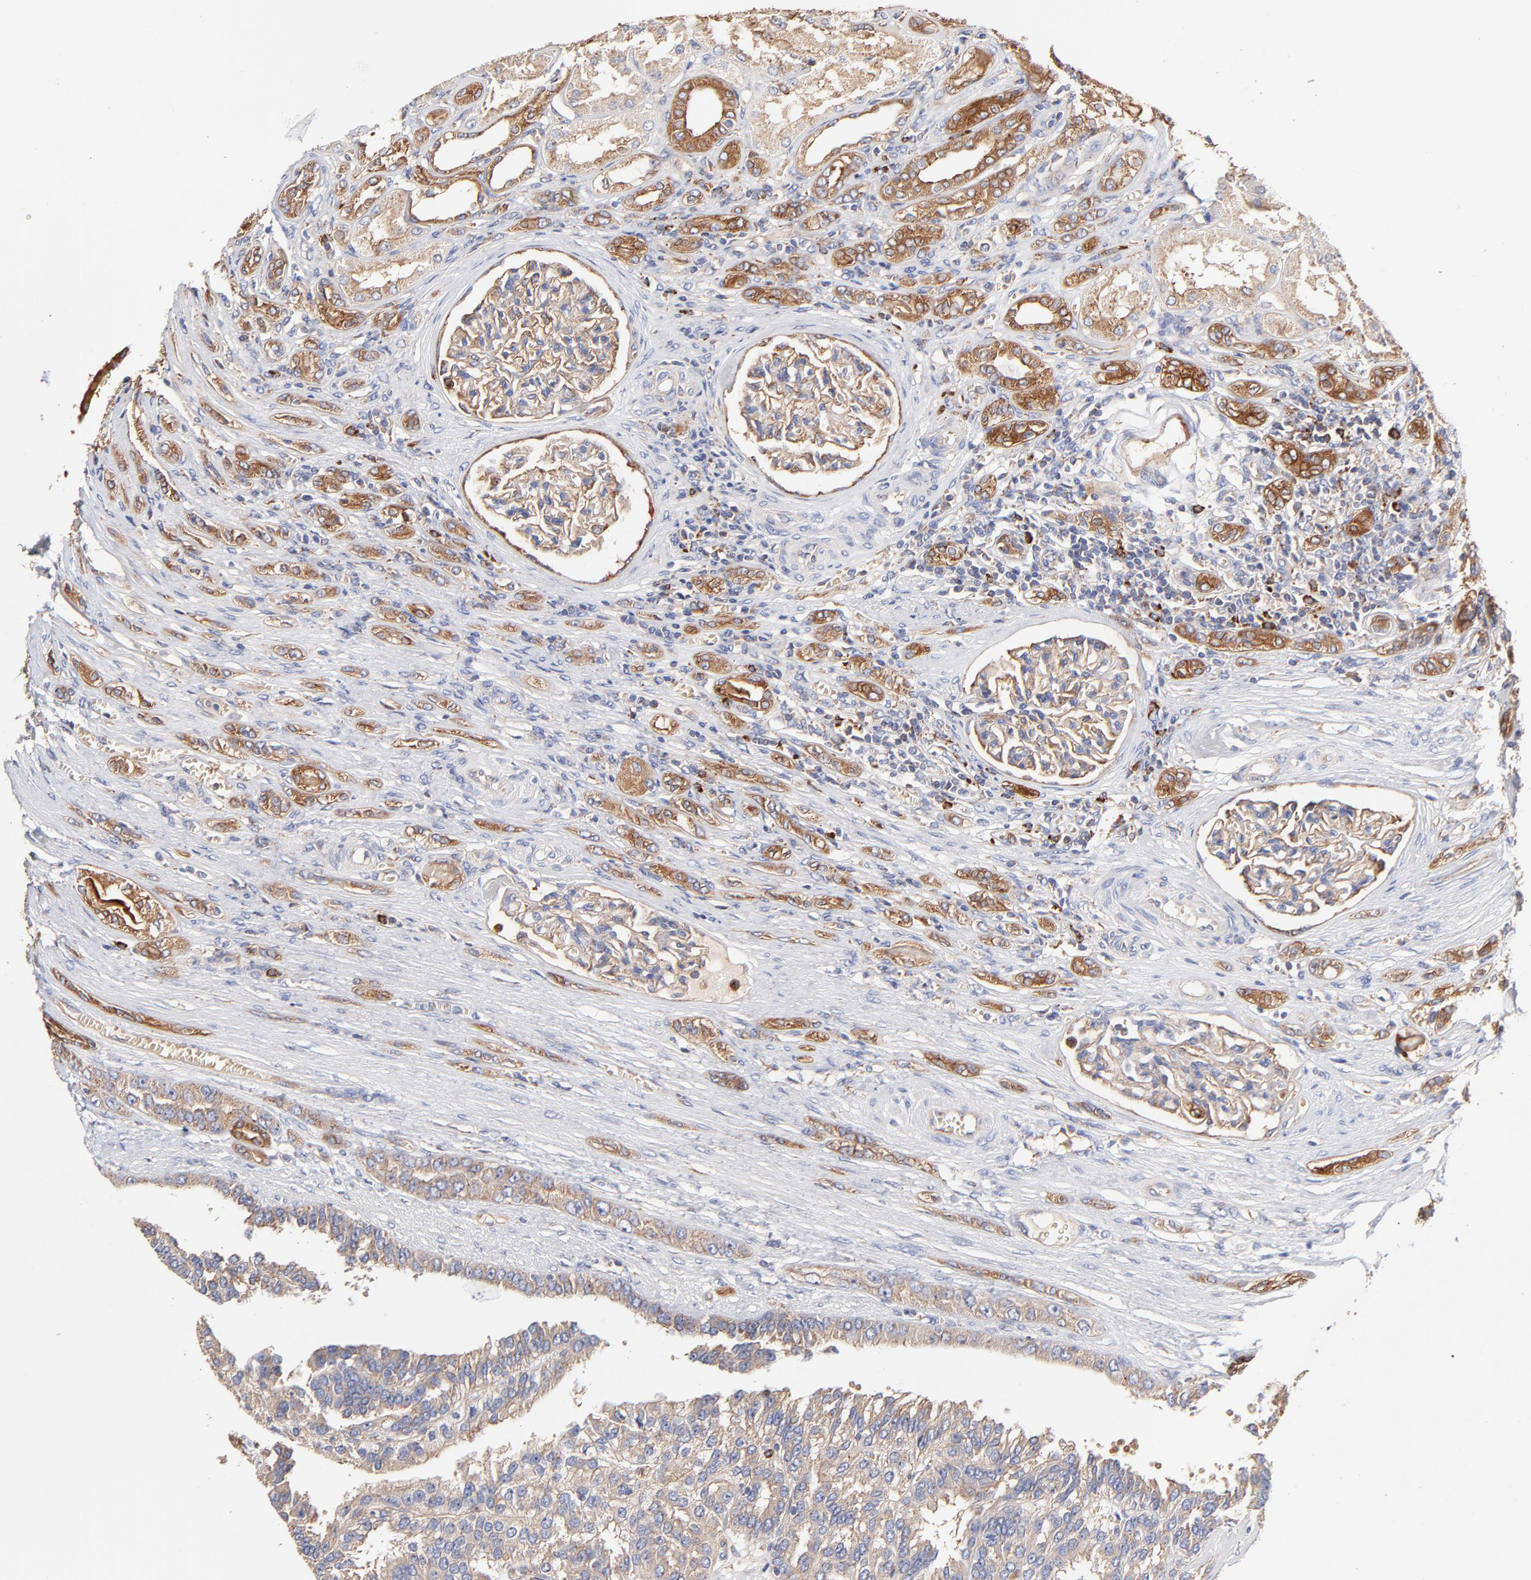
{"staining": {"intensity": "moderate", "quantity": ">75%", "location": "cytoplasmic/membranous"}, "tissue": "renal cancer", "cell_type": "Tumor cells", "image_type": "cancer", "snomed": [{"axis": "morphology", "description": "Adenocarcinoma, NOS"}, {"axis": "topography", "description": "Kidney"}], "caption": "Tumor cells show moderate cytoplasmic/membranous staining in about >75% of cells in renal cancer.", "gene": "CD2AP", "patient": {"sex": "male", "age": 46}}